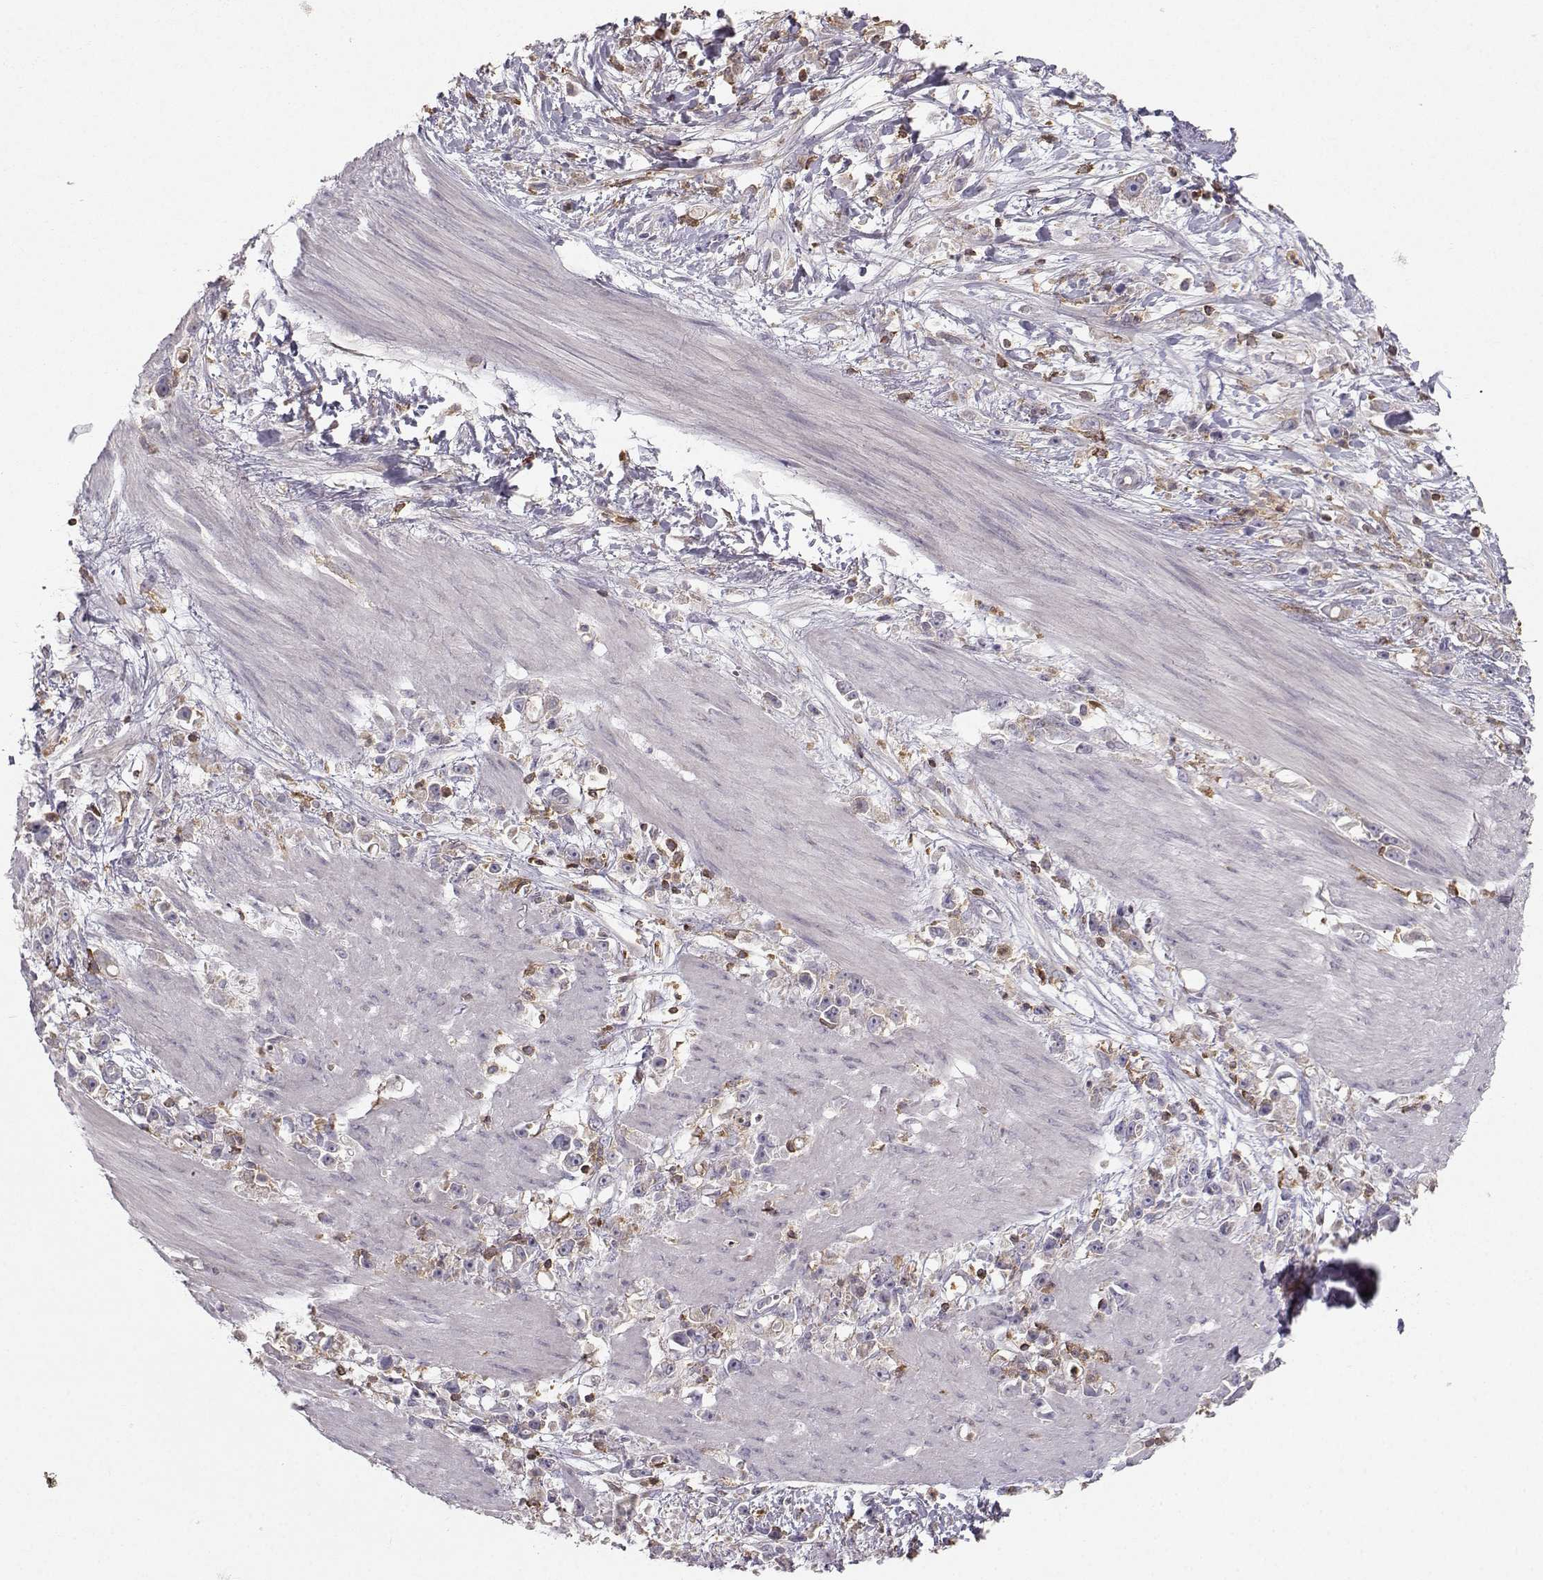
{"staining": {"intensity": "negative", "quantity": "none", "location": "none"}, "tissue": "stomach cancer", "cell_type": "Tumor cells", "image_type": "cancer", "snomed": [{"axis": "morphology", "description": "Adenocarcinoma, NOS"}, {"axis": "topography", "description": "Stomach"}], "caption": "The photomicrograph displays no significant staining in tumor cells of stomach cancer.", "gene": "ZBTB32", "patient": {"sex": "female", "age": 59}}